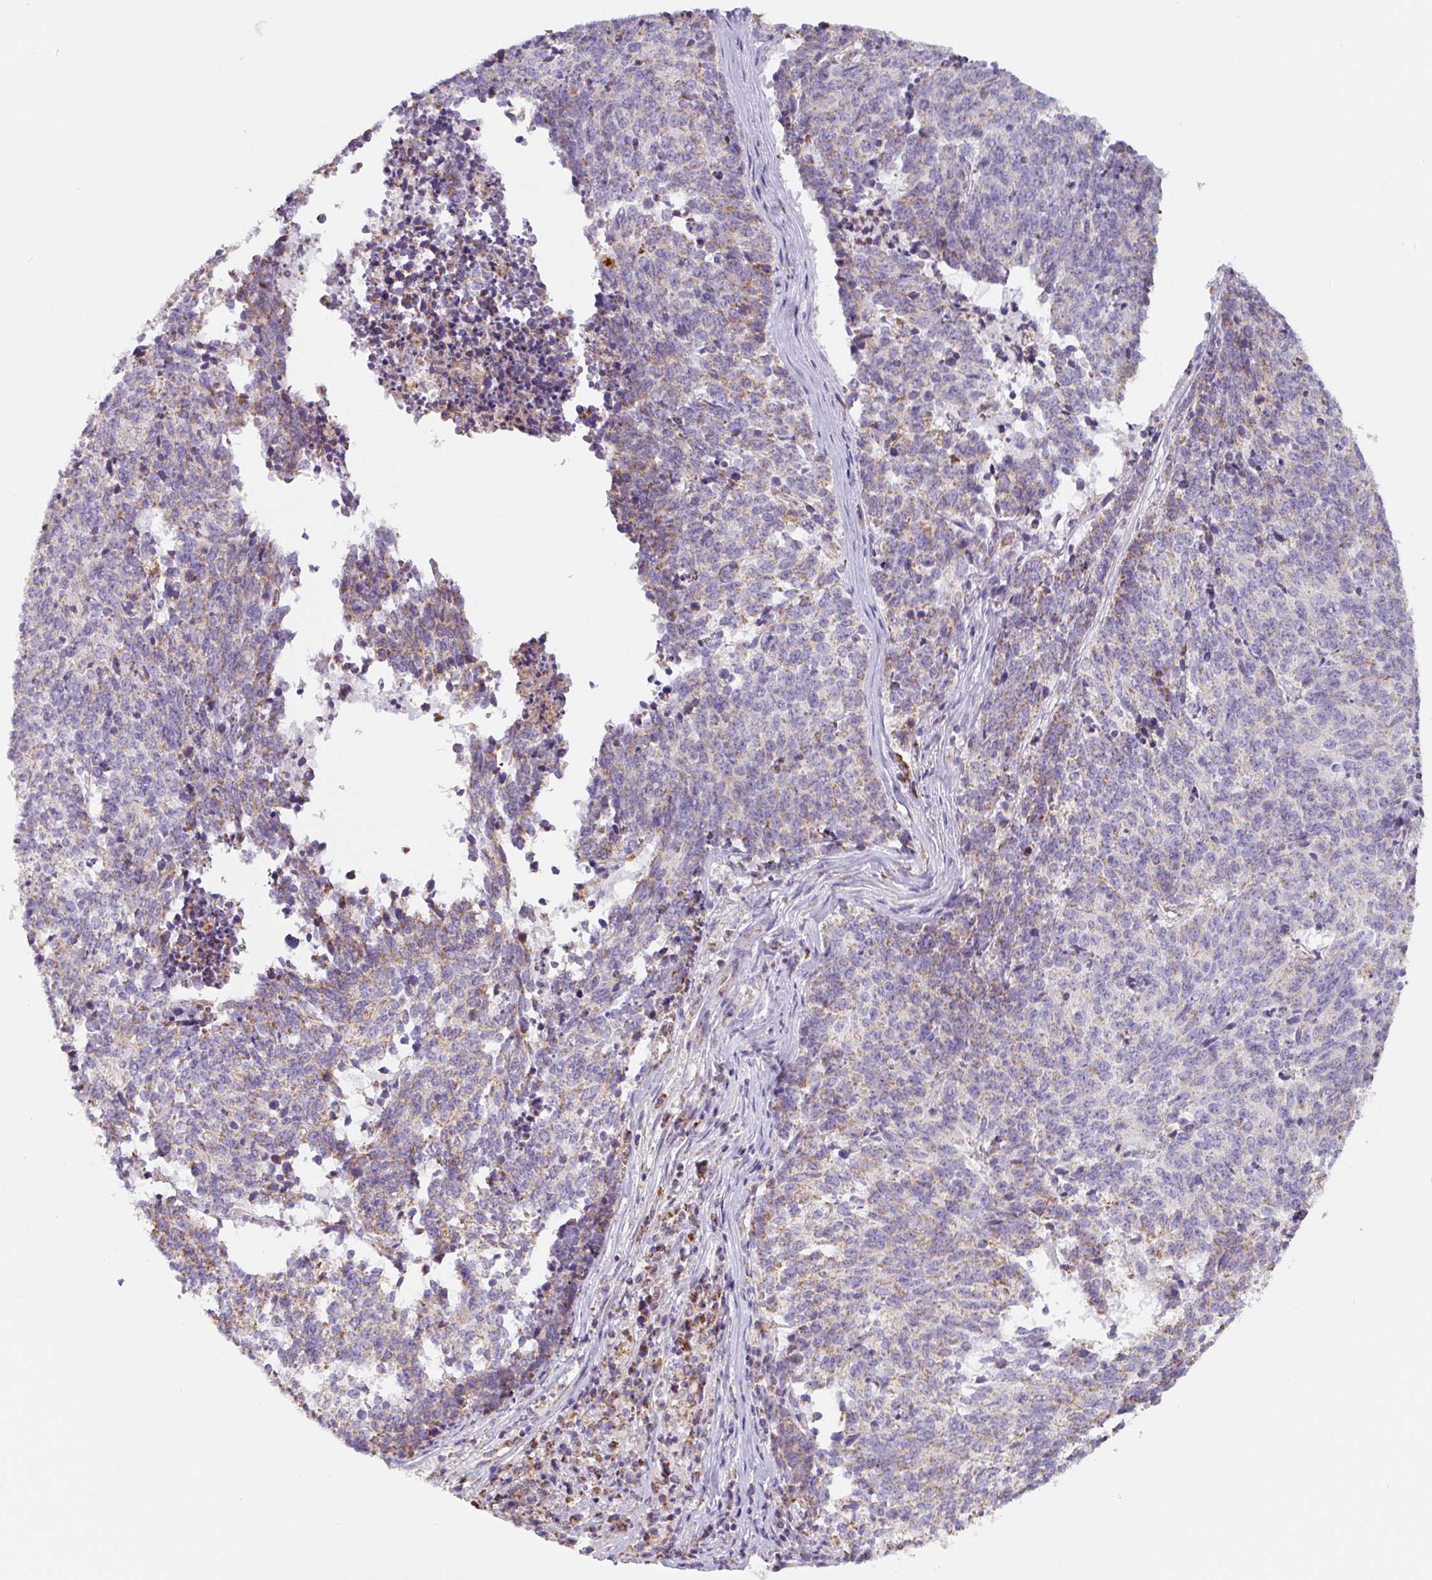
{"staining": {"intensity": "moderate", "quantity": "25%-75%", "location": "cytoplasmic/membranous"}, "tissue": "cervical cancer", "cell_type": "Tumor cells", "image_type": "cancer", "snomed": [{"axis": "morphology", "description": "Squamous cell carcinoma, NOS"}, {"axis": "topography", "description": "Cervix"}], "caption": "An image showing moderate cytoplasmic/membranous positivity in about 25%-75% of tumor cells in cervical squamous cell carcinoma, as visualized by brown immunohistochemical staining.", "gene": "MT-CO2", "patient": {"sex": "female", "age": 29}}